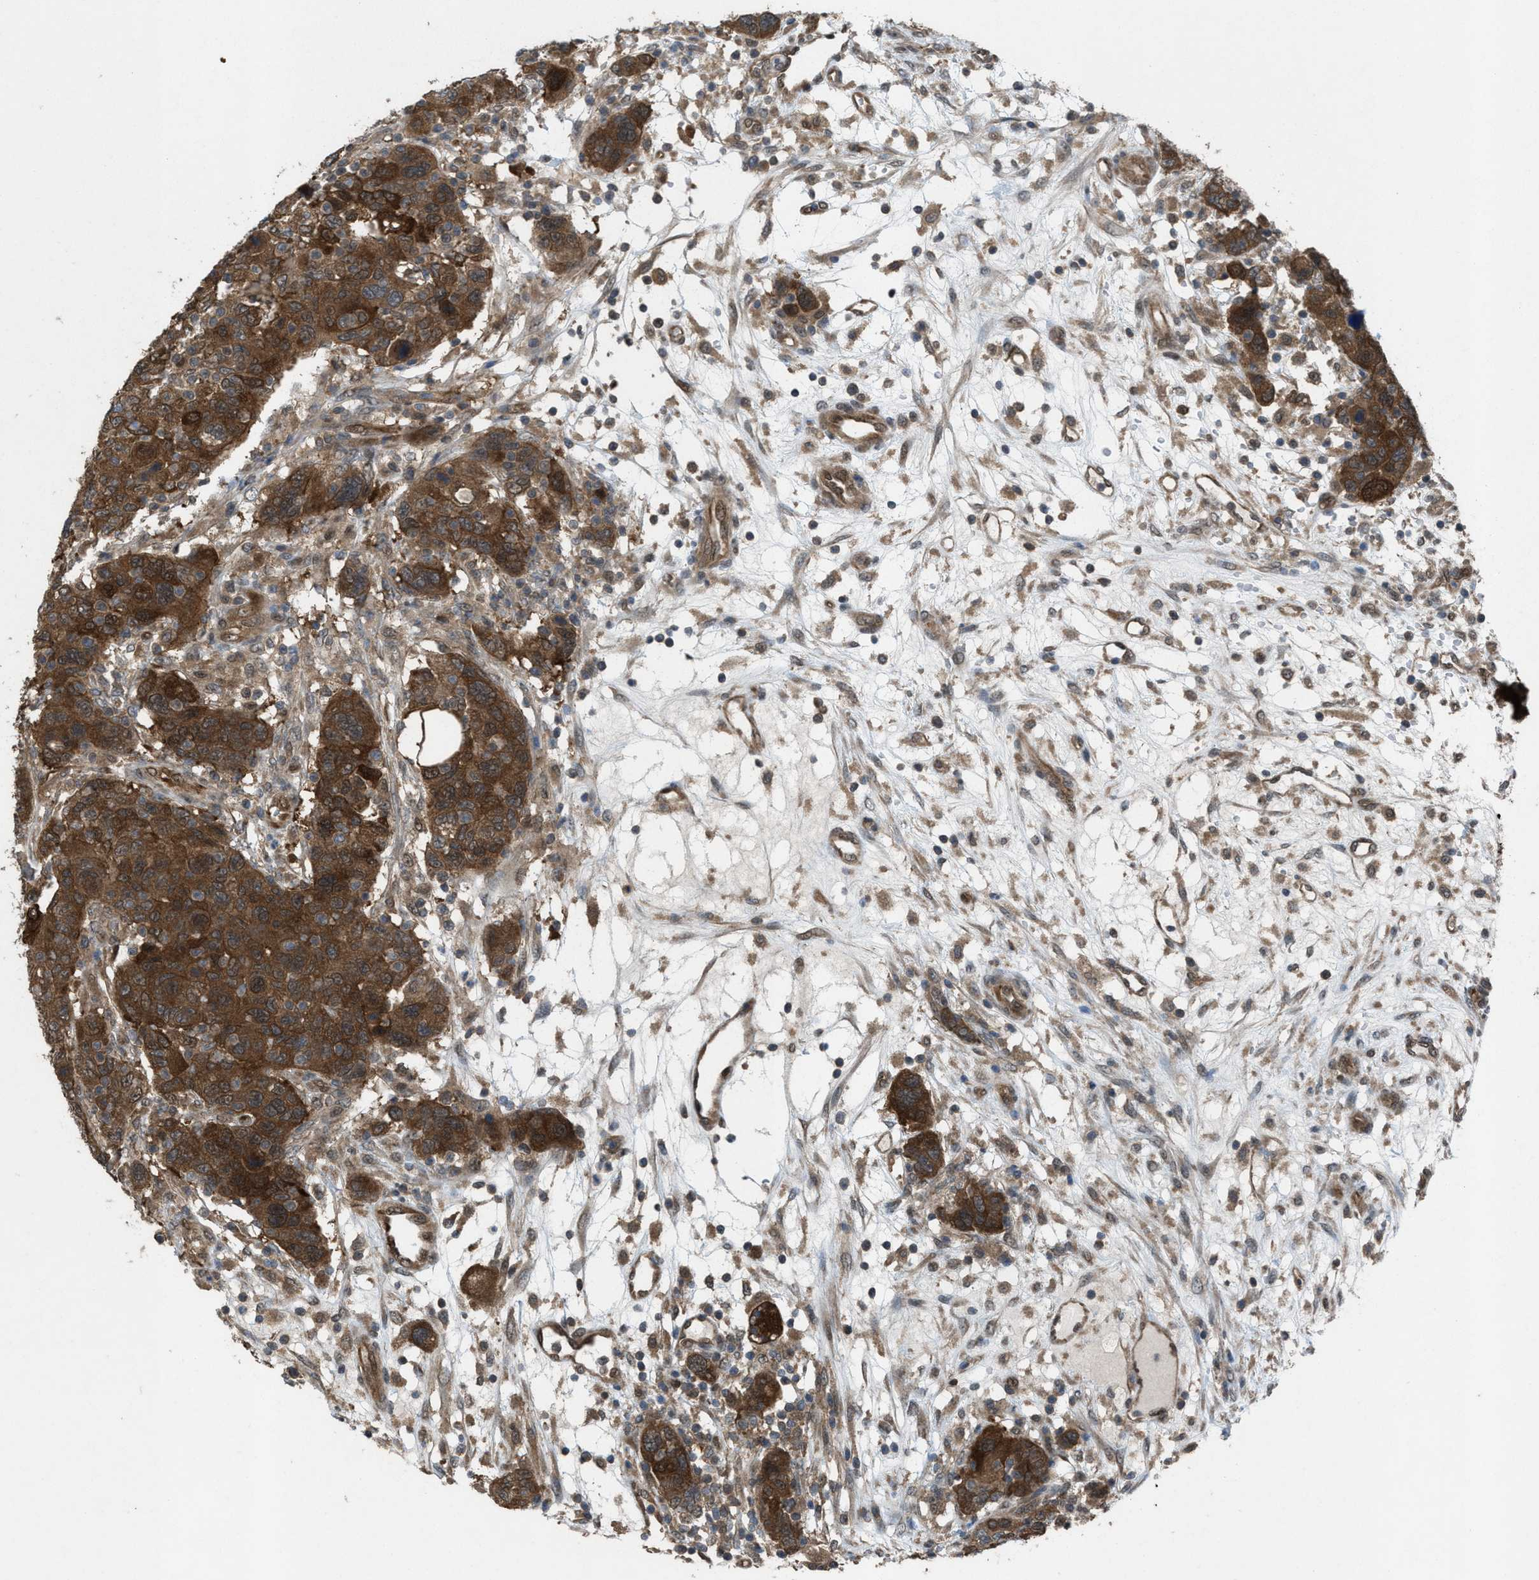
{"staining": {"intensity": "strong", "quantity": ">75%", "location": "cytoplasmic/membranous"}, "tissue": "breast cancer", "cell_type": "Tumor cells", "image_type": "cancer", "snomed": [{"axis": "morphology", "description": "Duct carcinoma"}, {"axis": "topography", "description": "Breast"}], "caption": "Breast infiltrating ductal carcinoma was stained to show a protein in brown. There is high levels of strong cytoplasmic/membranous expression in approximately >75% of tumor cells. The protein of interest is stained brown, and the nuclei are stained in blue (DAB IHC with brightfield microscopy, high magnification).", "gene": "PLAA", "patient": {"sex": "female", "age": 37}}